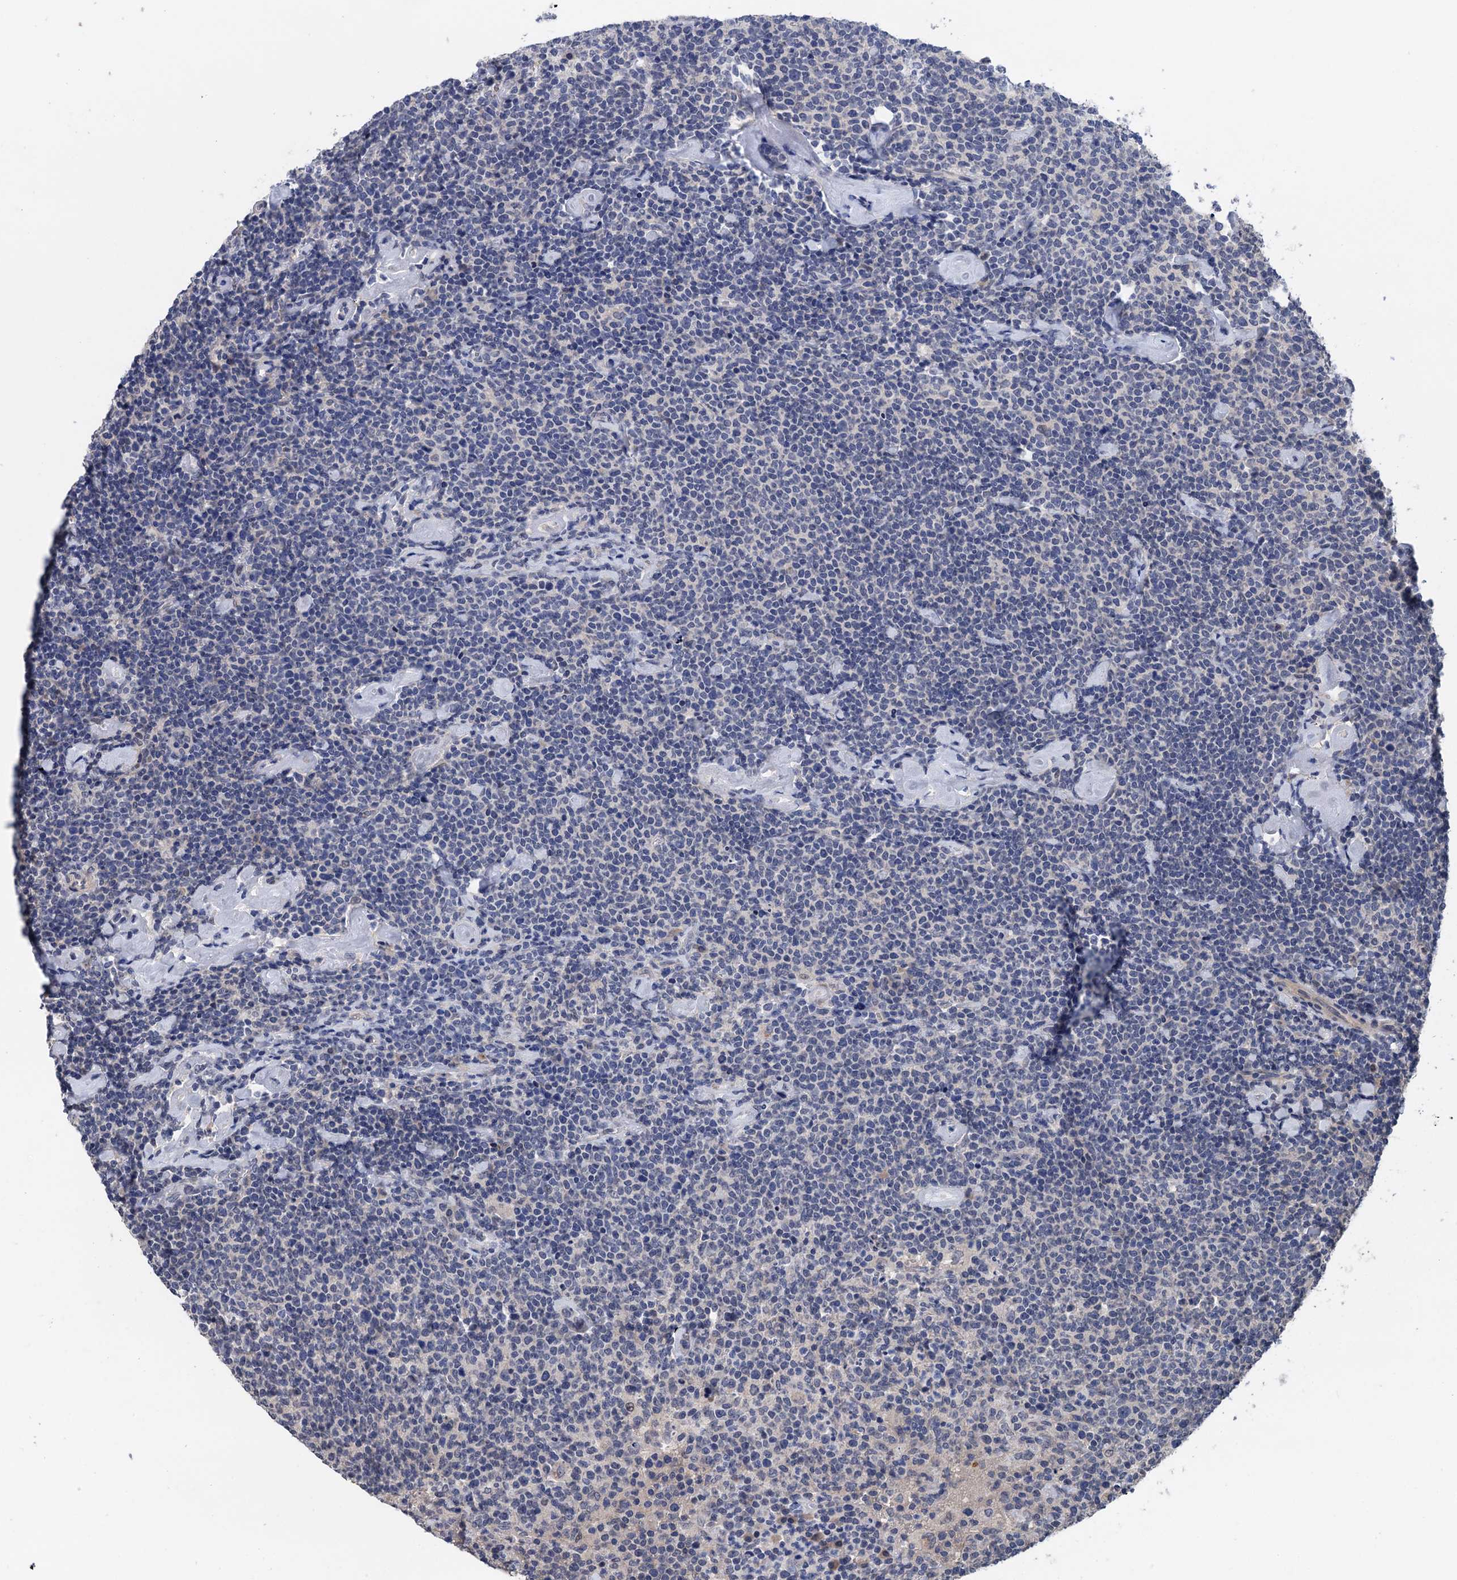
{"staining": {"intensity": "negative", "quantity": "none", "location": "none"}, "tissue": "lymphoma", "cell_type": "Tumor cells", "image_type": "cancer", "snomed": [{"axis": "morphology", "description": "Malignant lymphoma, non-Hodgkin's type, High grade"}, {"axis": "topography", "description": "Lymph node"}], "caption": "Protein analysis of lymphoma displays no significant expression in tumor cells.", "gene": "ART5", "patient": {"sex": "male", "age": 61}}